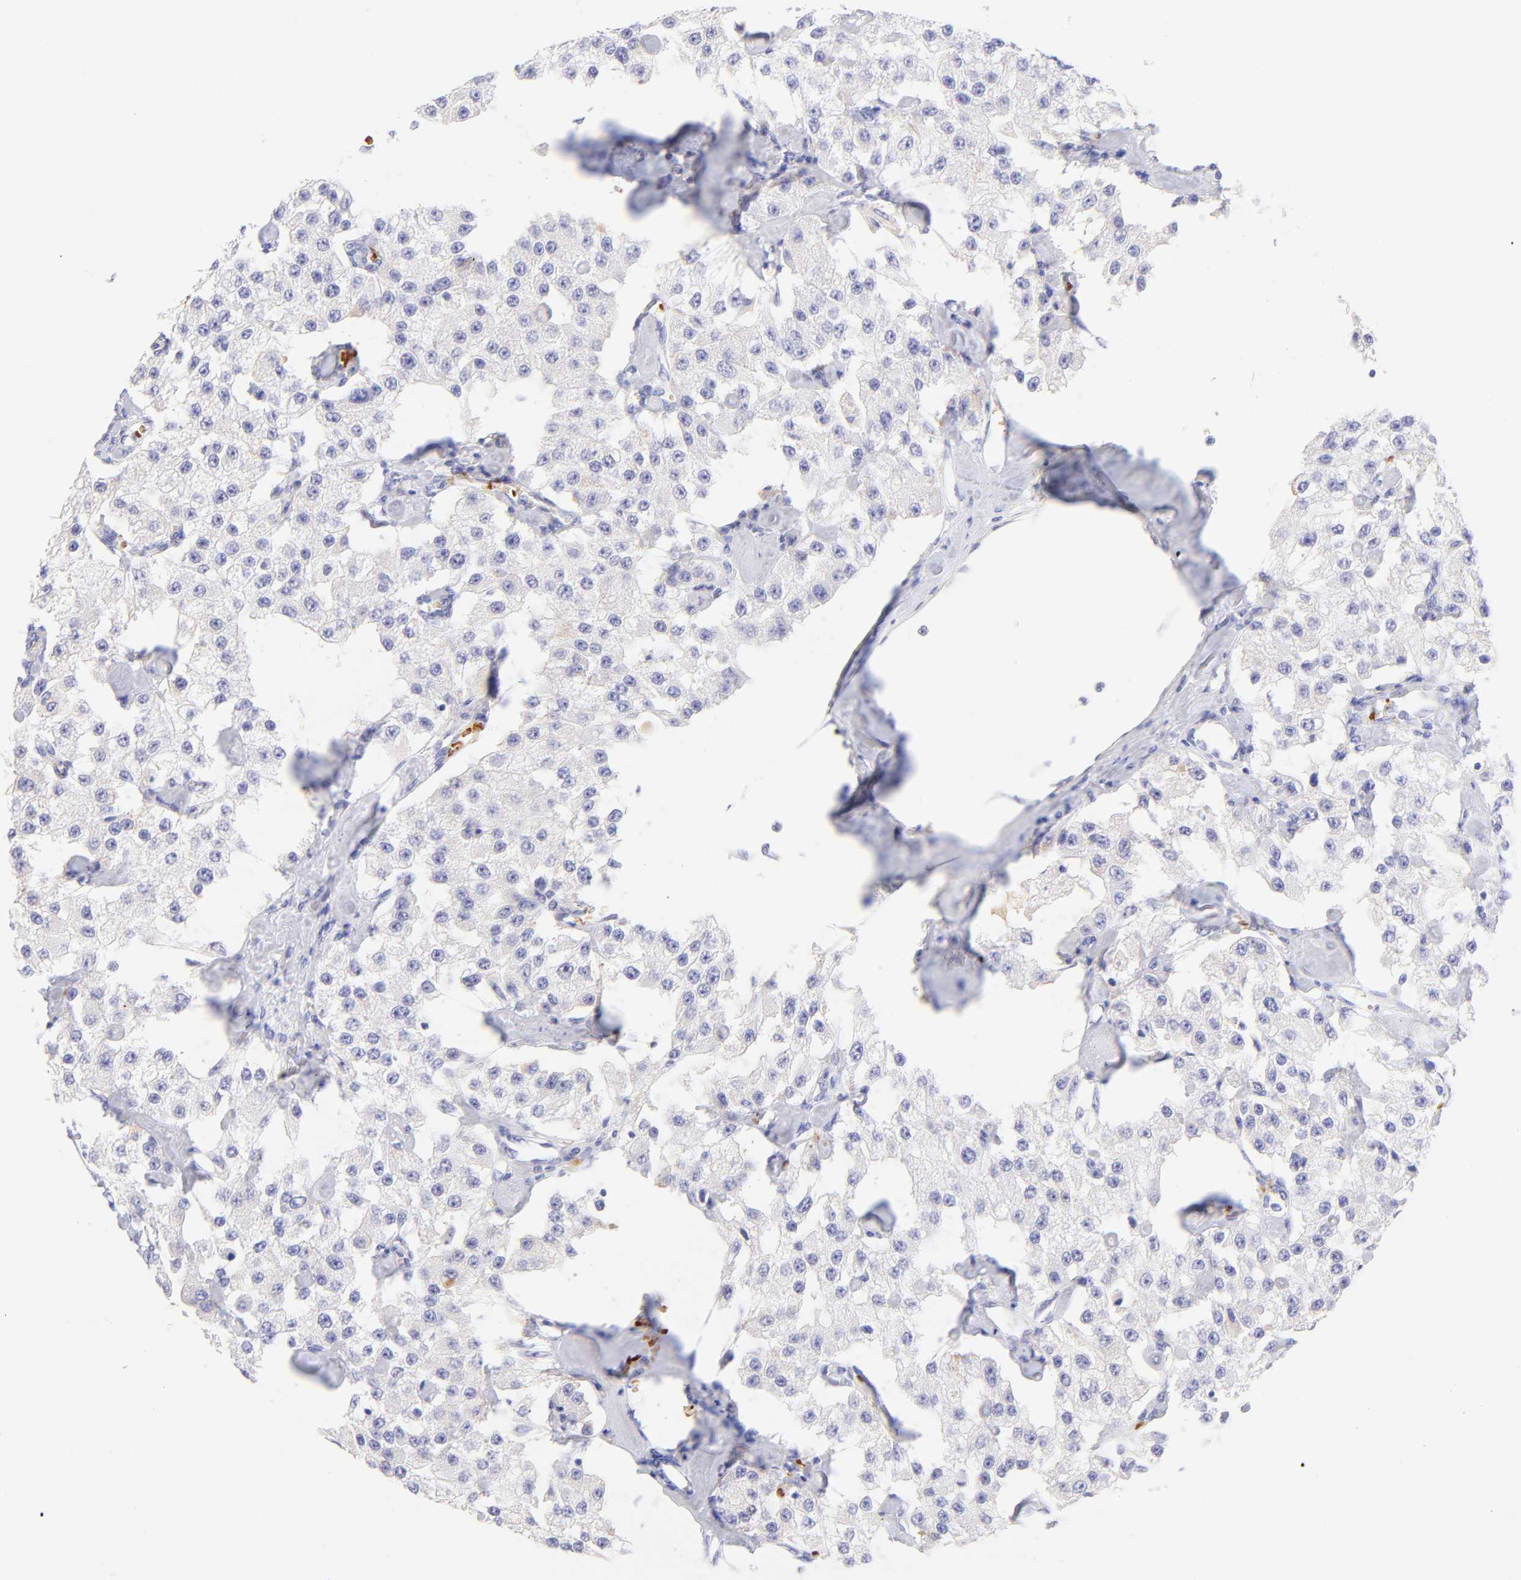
{"staining": {"intensity": "negative", "quantity": "none", "location": "none"}, "tissue": "carcinoid", "cell_type": "Tumor cells", "image_type": "cancer", "snomed": [{"axis": "morphology", "description": "Carcinoid, malignant, NOS"}, {"axis": "topography", "description": "Pancreas"}], "caption": "An immunohistochemistry (IHC) micrograph of carcinoid (malignant) is shown. There is no staining in tumor cells of carcinoid (malignant). (IHC, brightfield microscopy, high magnification).", "gene": "FRMPD3", "patient": {"sex": "male", "age": 41}}